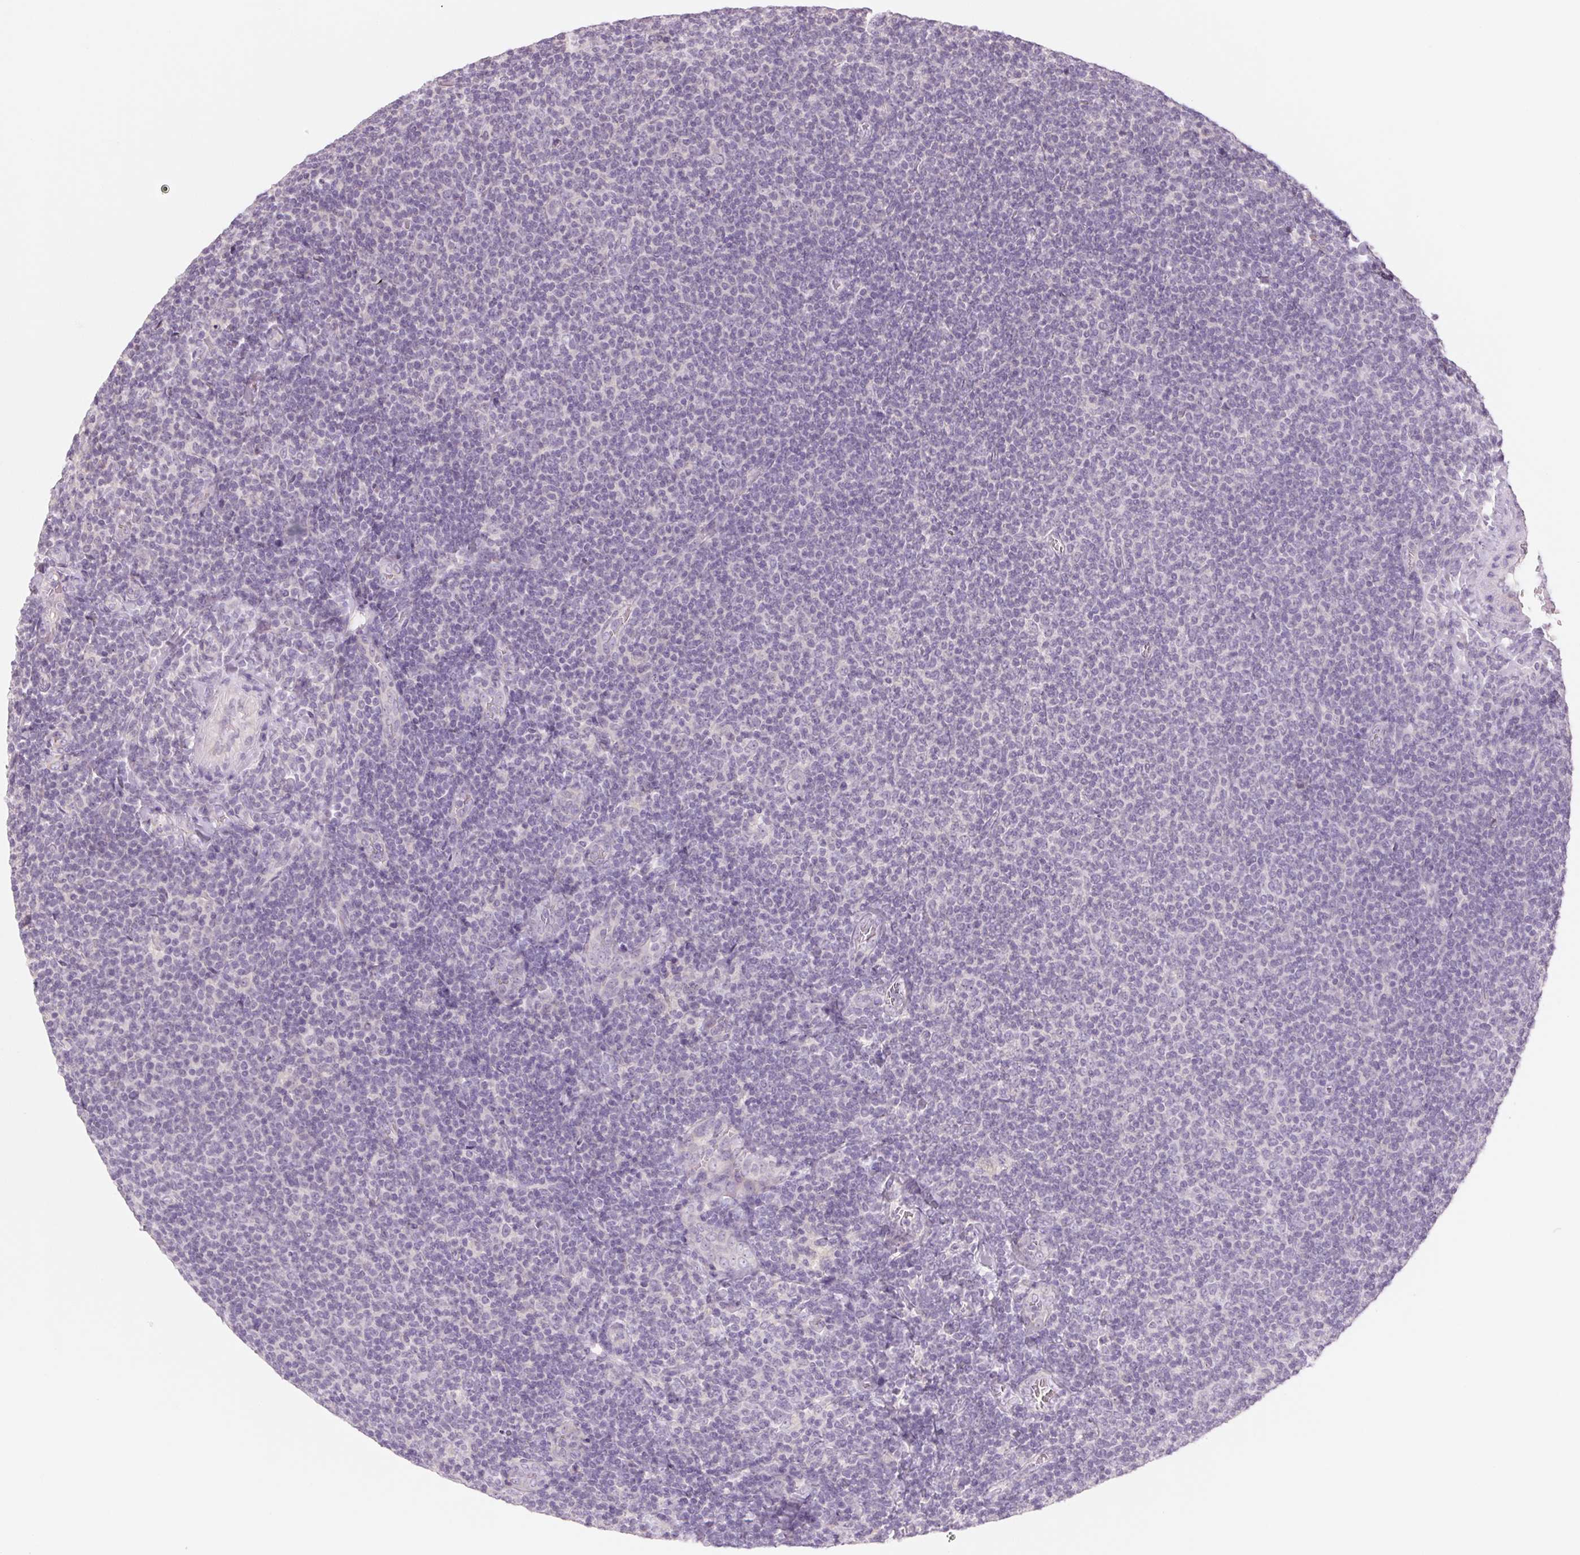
{"staining": {"intensity": "negative", "quantity": "none", "location": "none"}, "tissue": "lymphoma", "cell_type": "Tumor cells", "image_type": "cancer", "snomed": [{"axis": "morphology", "description": "Malignant lymphoma, non-Hodgkin's type, Low grade"}, {"axis": "topography", "description": "Lymph node"}], "caption": "Tumor cells show no significant staining in lymphoma. (DAB immunohistochemistry visualized using brightfield microscopy, high magnification).", "gene": "POU1F1", "patient": {"sex": "male", "age": 52}}